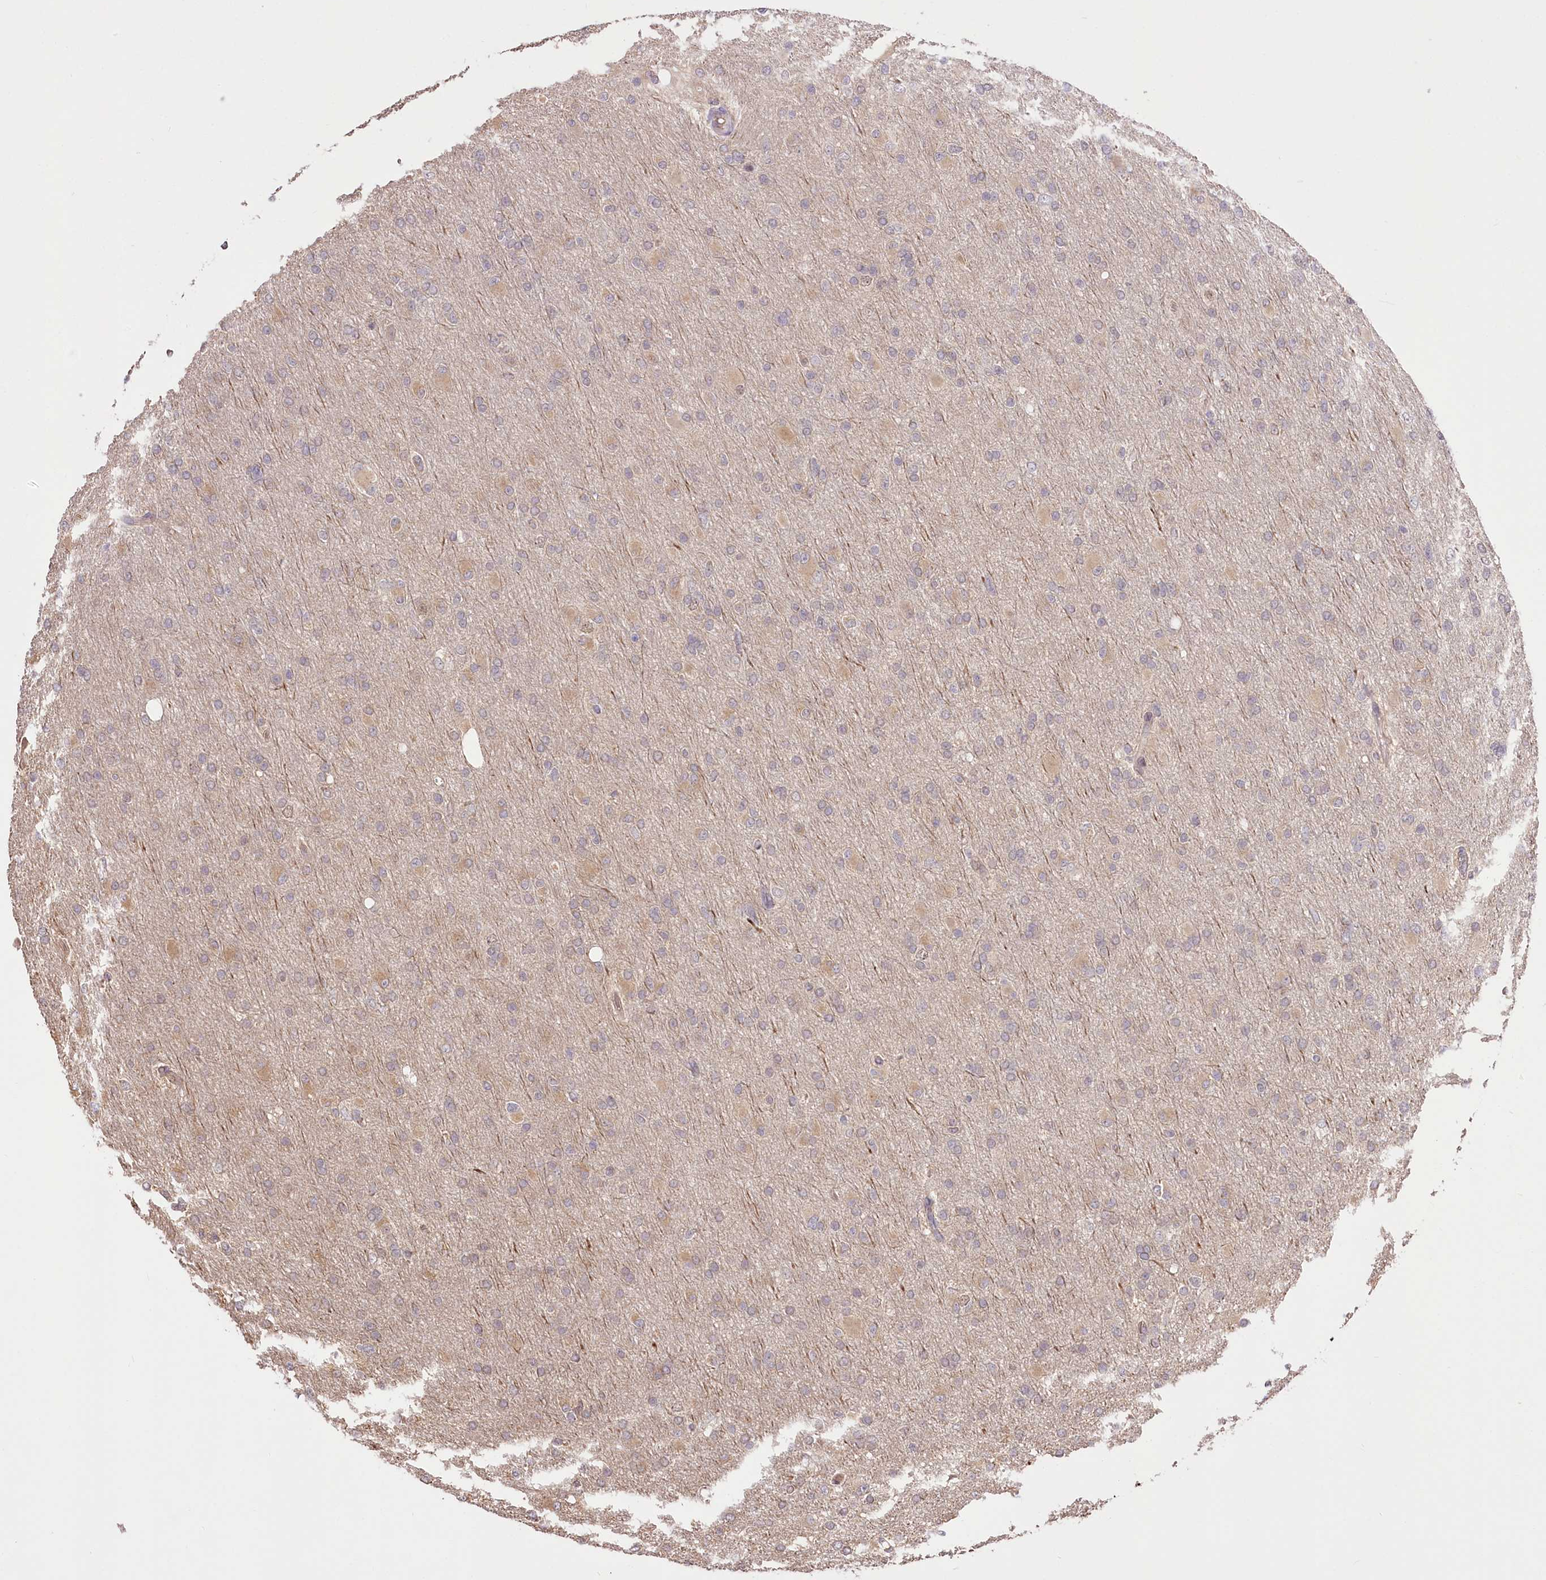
{"staining": {"intensity": "weak", "quantity": "<25%", "location": "cytoplasmic/membranous"}, "tissue": "glioma", "cell_type": "Tumor cells", "image_type": "cancer", "snomed": [{"axis": "morphology", "description": "Glioma, malignant, High grade"}, {"axis": "topography", "description": "Cerebral cortex"}], "caption": "Immunohistochemistry (IHC) micrograph of malignant glioma (high-grade) stained for a protein (brown), which displays no positivity in tumor cells.", "gene": "R3HDM2", "patient": {"sex": "female", "age": 36}}